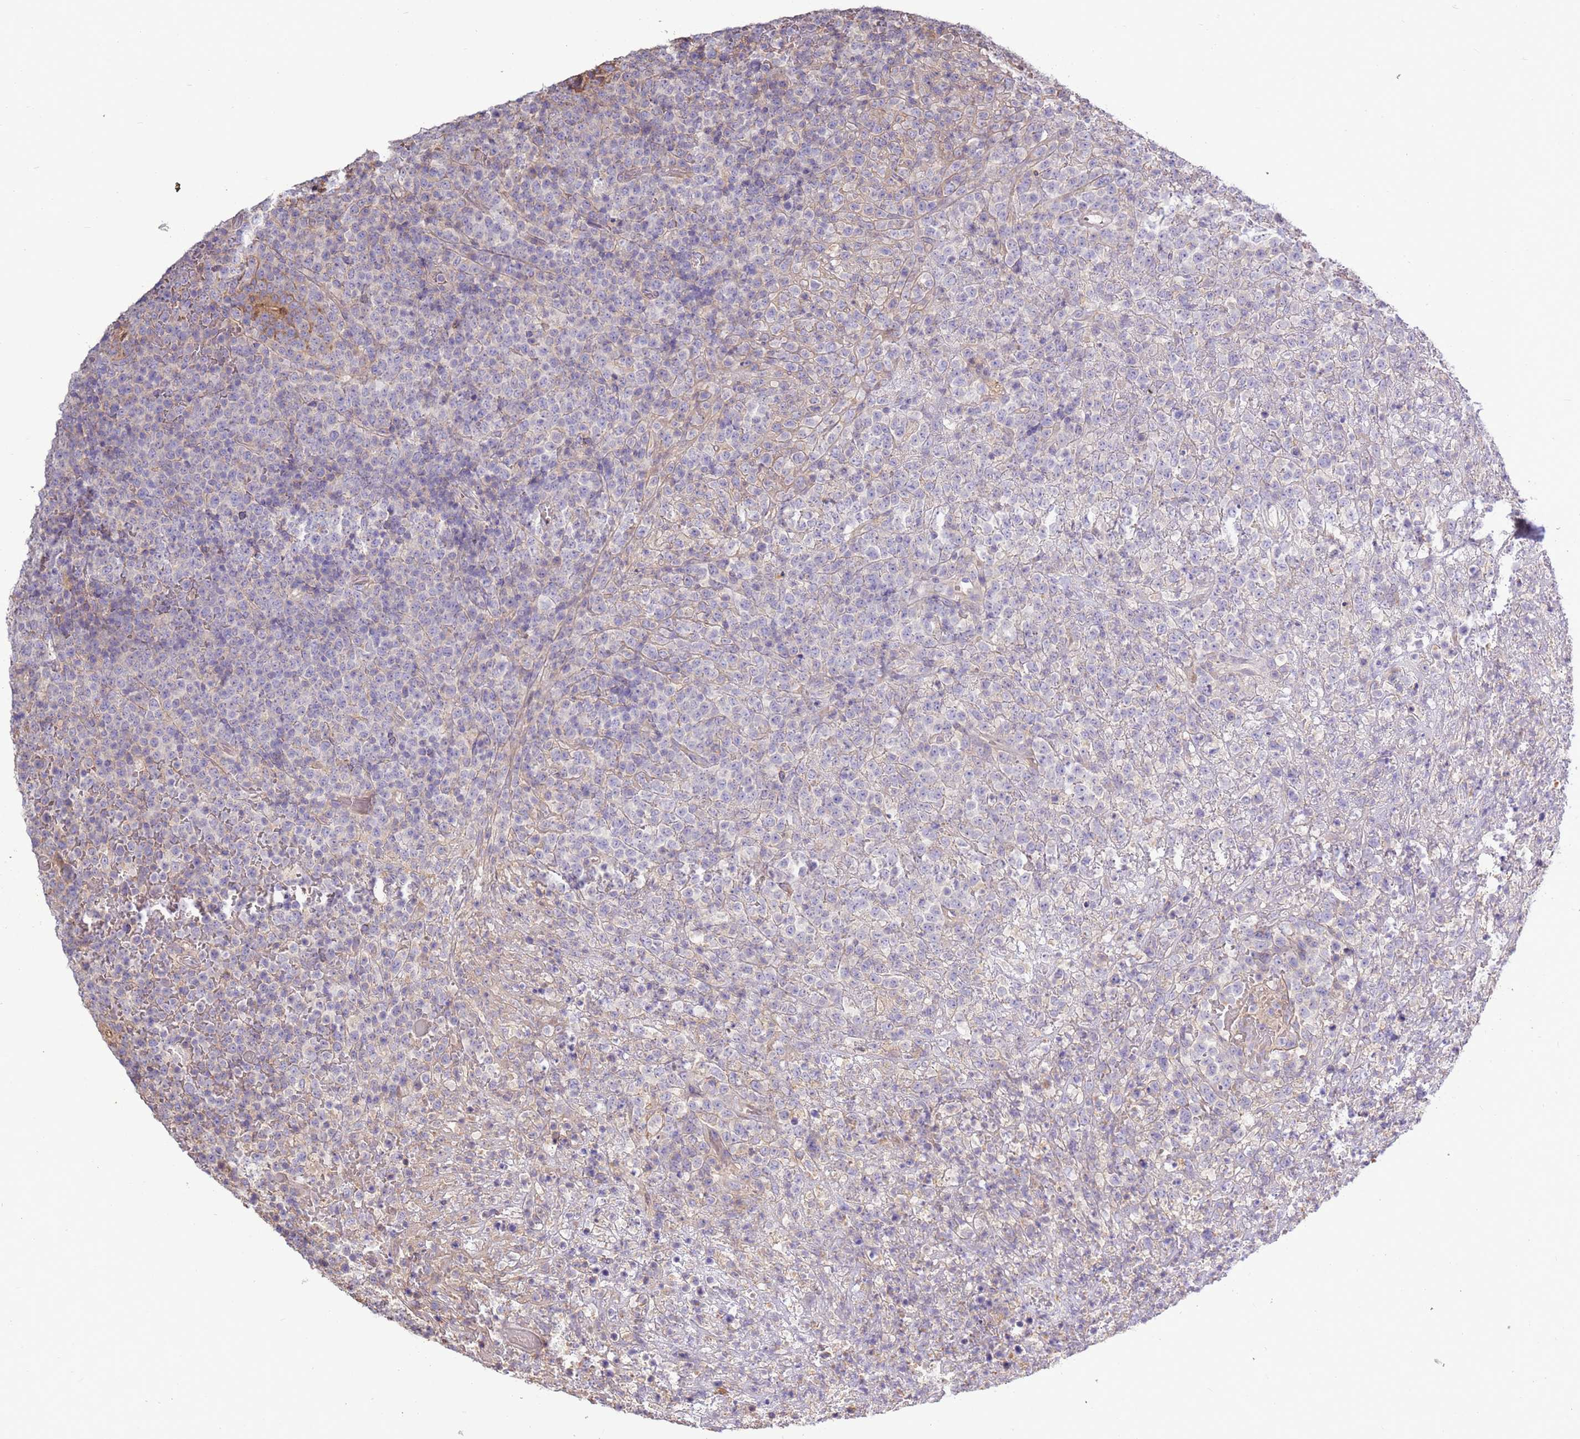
{"staining": {"intensity": "negative", "quantity": "none", "location": "none"}, "tissue": "lymphoma", "cell_type": "Tumor cells", "image_type": "cancer", "snomed": [{"axis": "morphology", "description": "Malignant lymphoma, non-Hodgkin's type, High grade"}, {"axis": "topography", "description": "Colon"}], "caption": "High-grade malignant lymphoma, non-Hodgkin's type was stained to show a protein in brown. There is no significant staining in tumor cells. (DAB (3,3'-diaminobenzidine) immunohistochemistry with hematoxylin counter stain).", "gene": "EVA1B", "patient": {"sex": "female", "age": 53}}